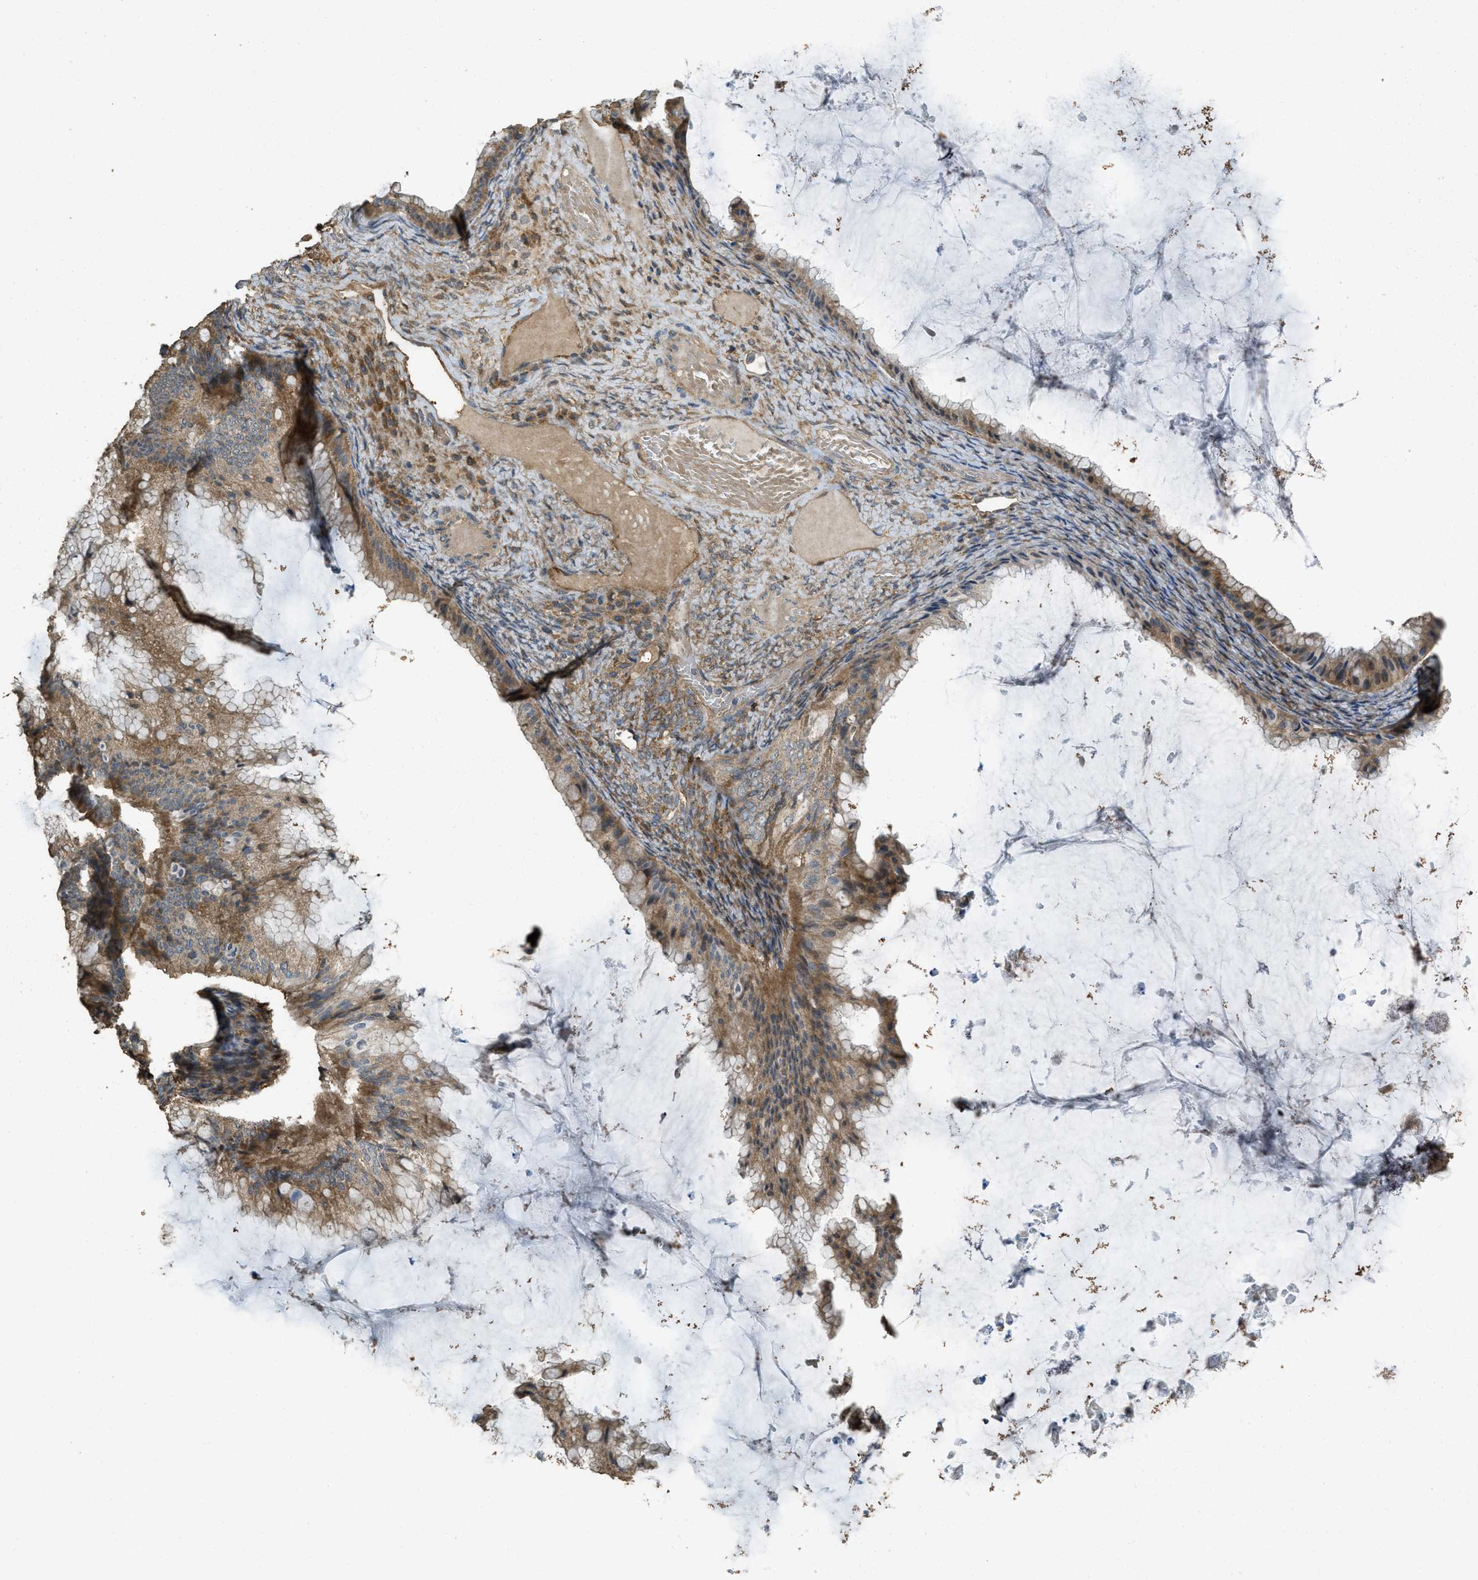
{"staining": {"intensity": "moderate", "quantity": ">75%", "location": "cytoplasmic/membranous"}, "tissue": "ovarian cancer", "cell_type": "Tumor cells", "image_type": "cancer", "snomed": [{"axis": "morphology", "description": "Cystadenocarcinoma, mucinous, NOS"}, {"axis": "topography", "description": "Ovary"}], "caption": "Approximately >75% of tumor cells in mucinous cystadenocarcinoma (ovarian) reveal moderate cytoplasmic/membranous protein staining as visualized by brown immunohistochemical staining.", "gene": "CD276", "patient": {"sex": "female", "age": 61}}